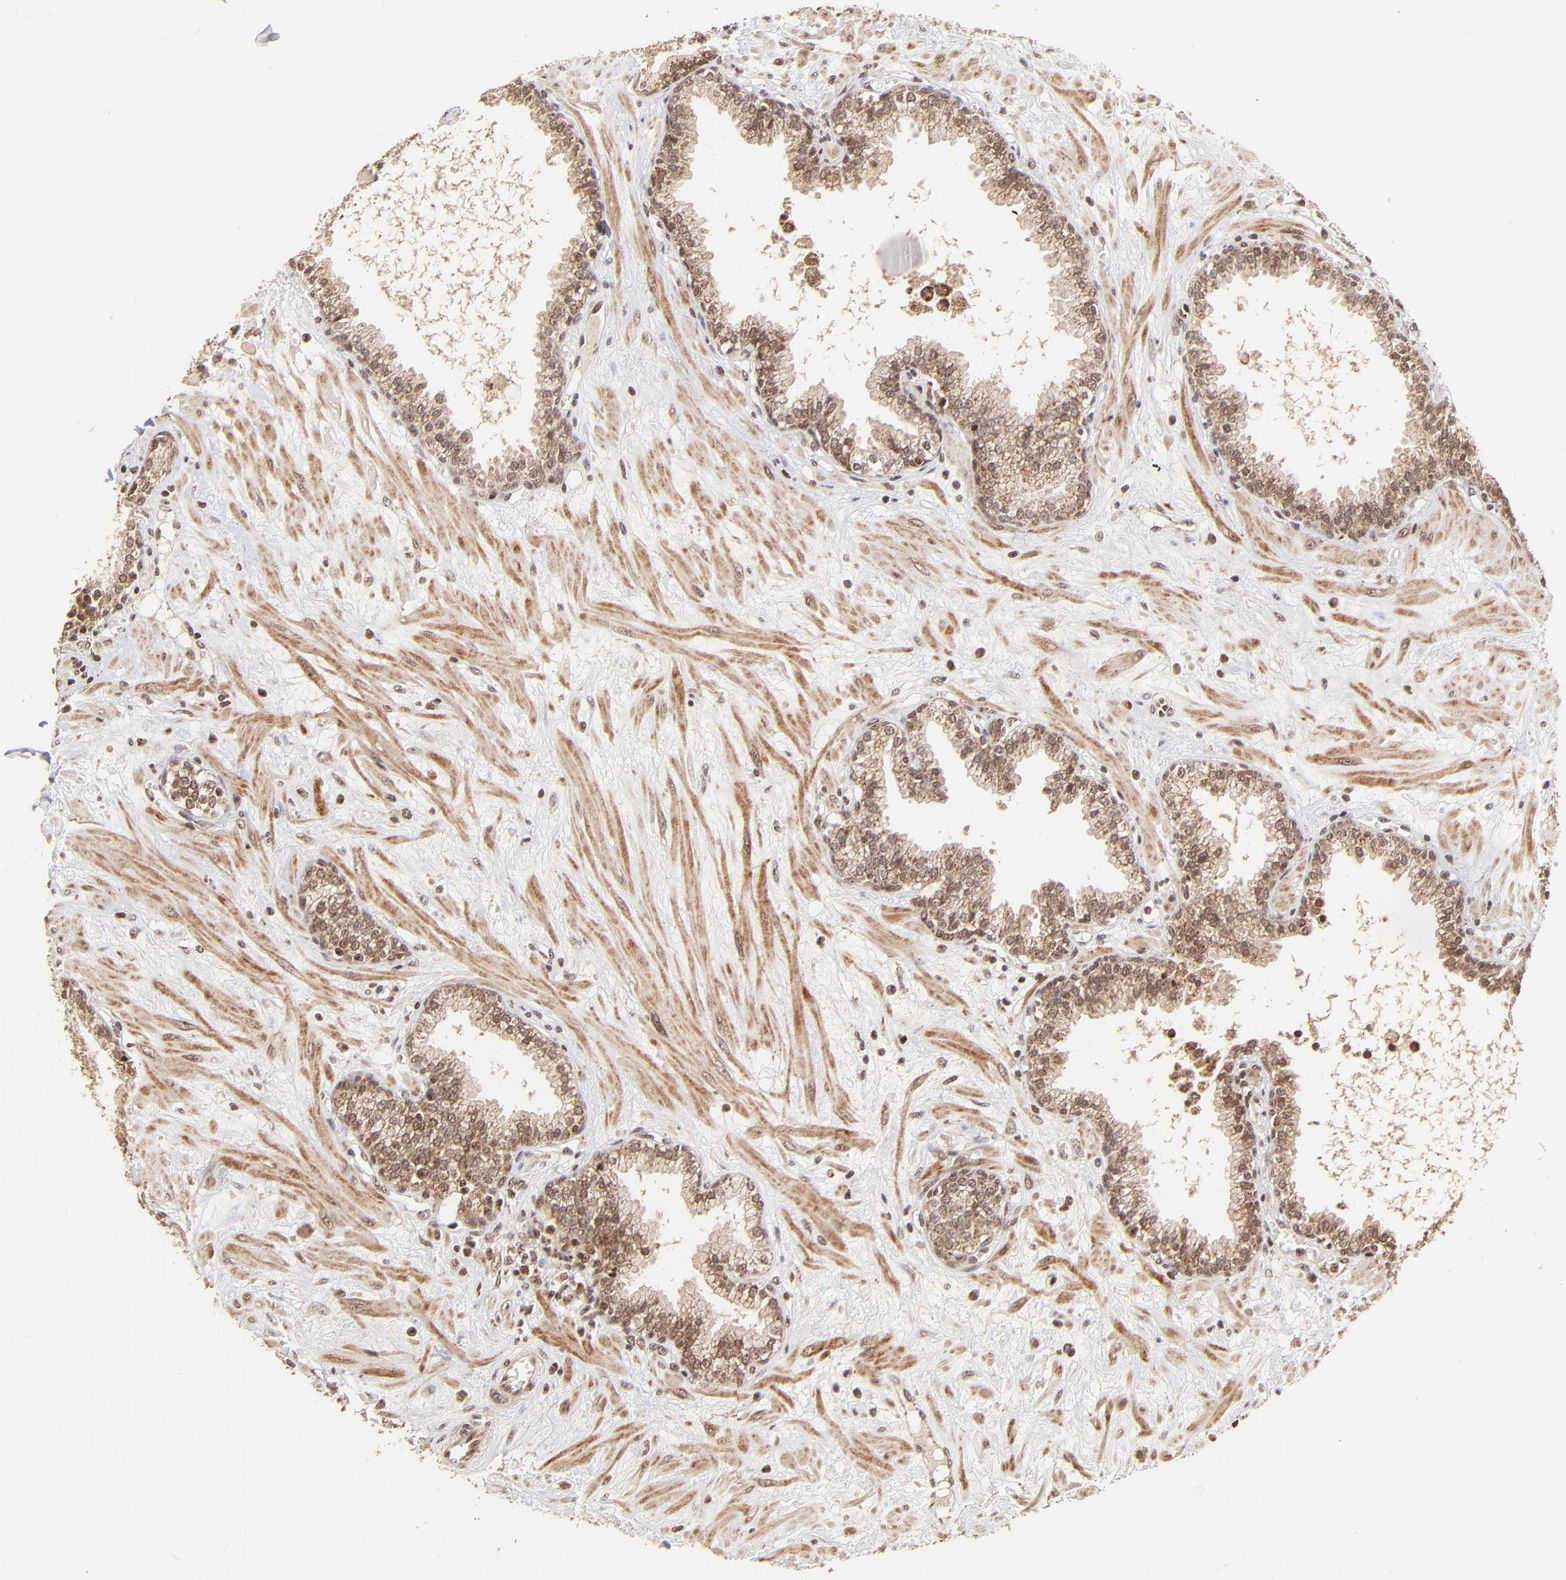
{"staining": {"intensity": "moderate", "quantity": ">75%", "location": "cytoplasmic/membranous"}, "tissue": "prostate", "cell_type": "Glandular cells", "image_type": "normal", "snomed": [{"axis": "morphology", "description": "Normal tissue, NOS"}, {"axis": "topography", "description": "Prostate"}], "caption": "IHC (DAB (3,3'-diaminobenzidine)) staining of normal prostate demonstrates moderate cytoplasmic/membranous protein positivity in about >75% of glandular cells.", "gene": "MED15", "patient": {"sex": "male", "age": 64}}